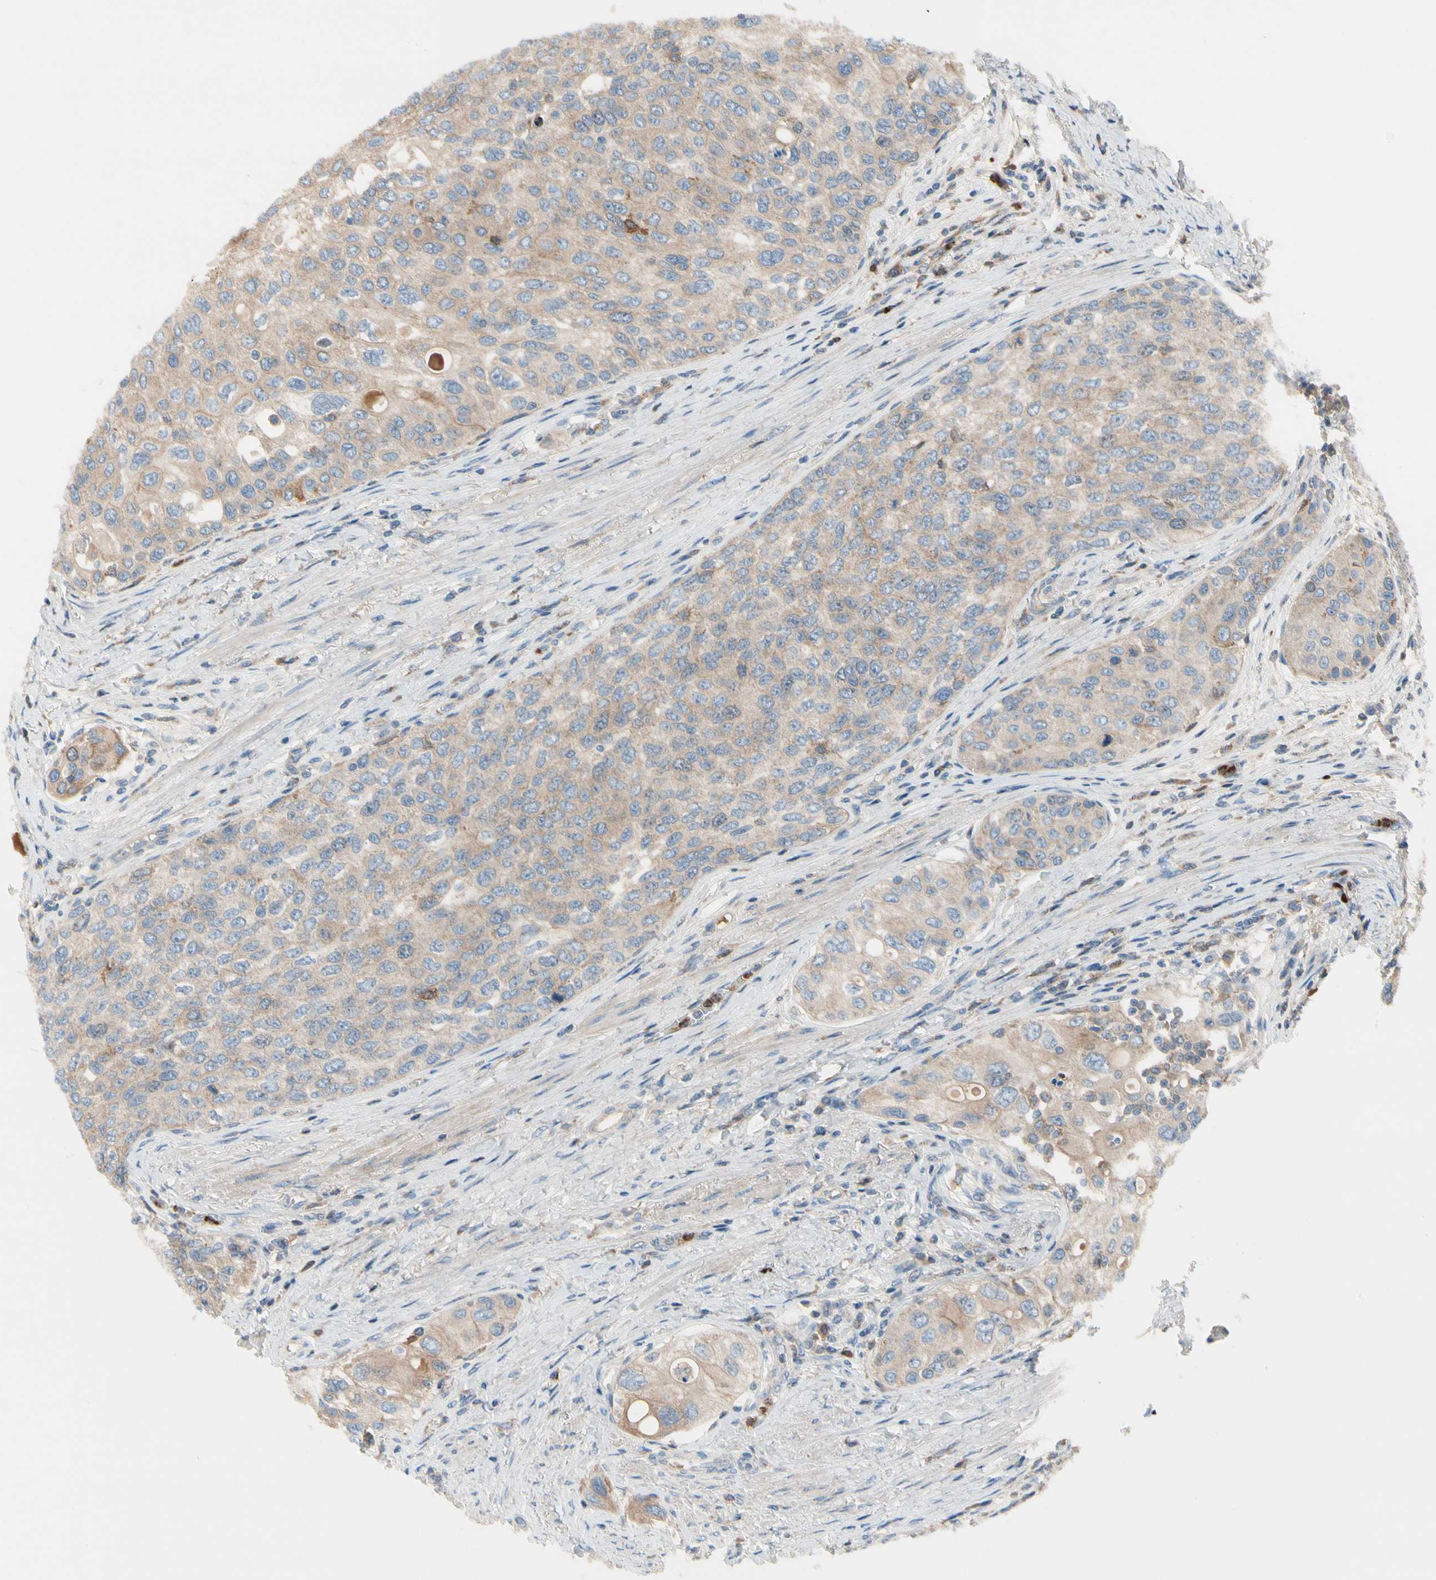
{"staining": {"intensity": "weak", "quantity": ">75%", "location": "cytoplasmic/membranous"}, "tissue": "urothelial cancer", "cell_type": "Tumor cells", "image_type": "cancer", "snomed": [{"axis": "morphology", "description": "Urothelial carcinoma, High grade"}, {"axis": "topography", "description": "Urinary bladder"}], "caption": "This is an image of immunohistochemistry staining of urothelial cancer, which shows weak expression in the cytoplasmic/membranous of tumor cells.", "gene": "HJURP", "patient": {"sex": "female", "age": 56}}